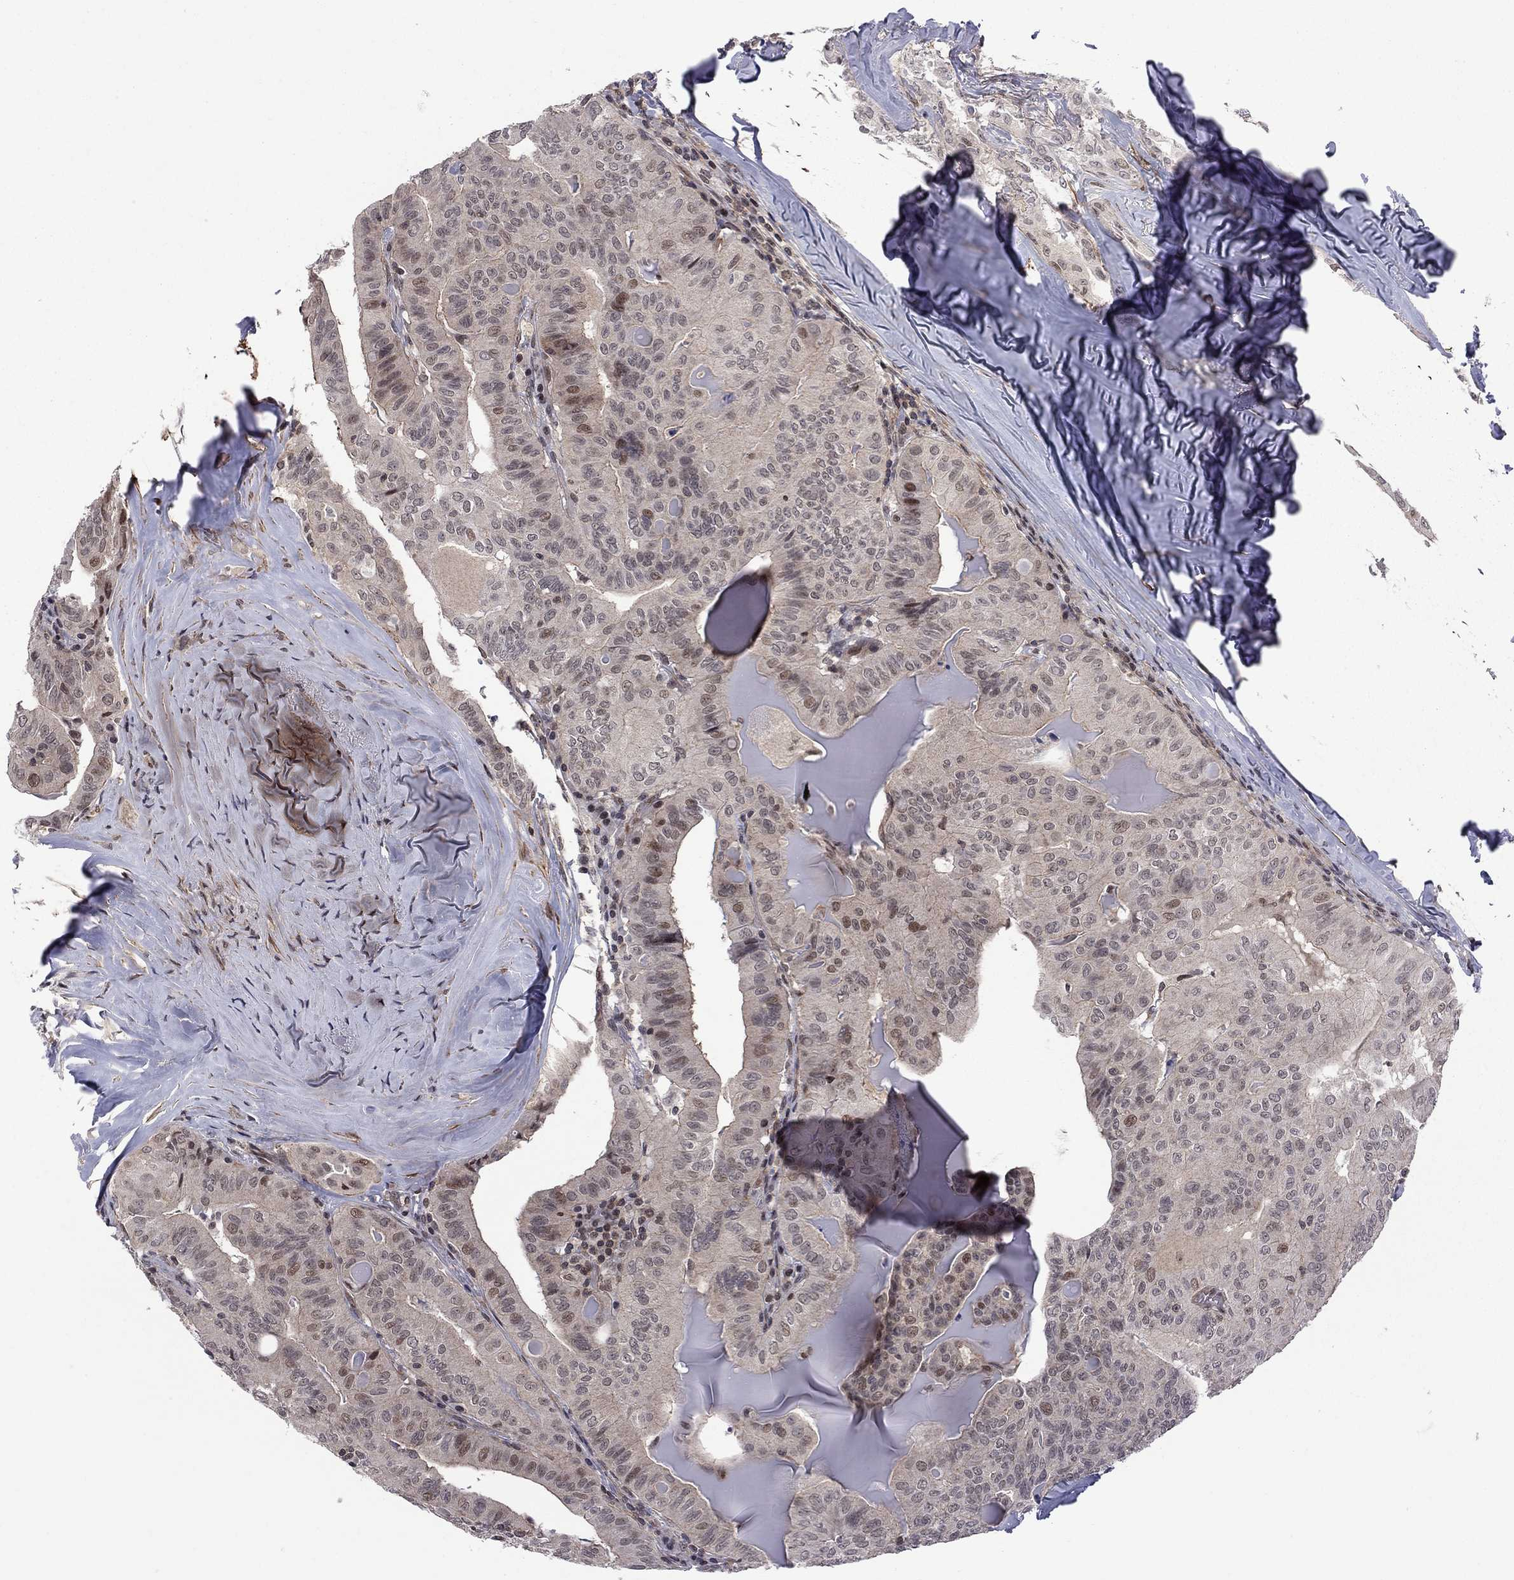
{"staining": {"intensity": "moderate", "quantity": "<25%", "location": "nuclear"}, "tissue": "thyroid cancer", "cell_type": "Tumor cells", "image_type": "cancer", "snomed": [{"axis": "morphology", "description": "Papillary adenocarcinoma, NOS"}, {"axis": "topography", "description": "Thyroid gland"}], "caption": "This is an image of immunohistochemistry (IHC) staining of thyroid cancer (papillary adenocarcinoma), which shows moderate staining in the nuclear of tumor cells.", "gene": "BRF1", "patient": {"sex": "female", "age": 68}}